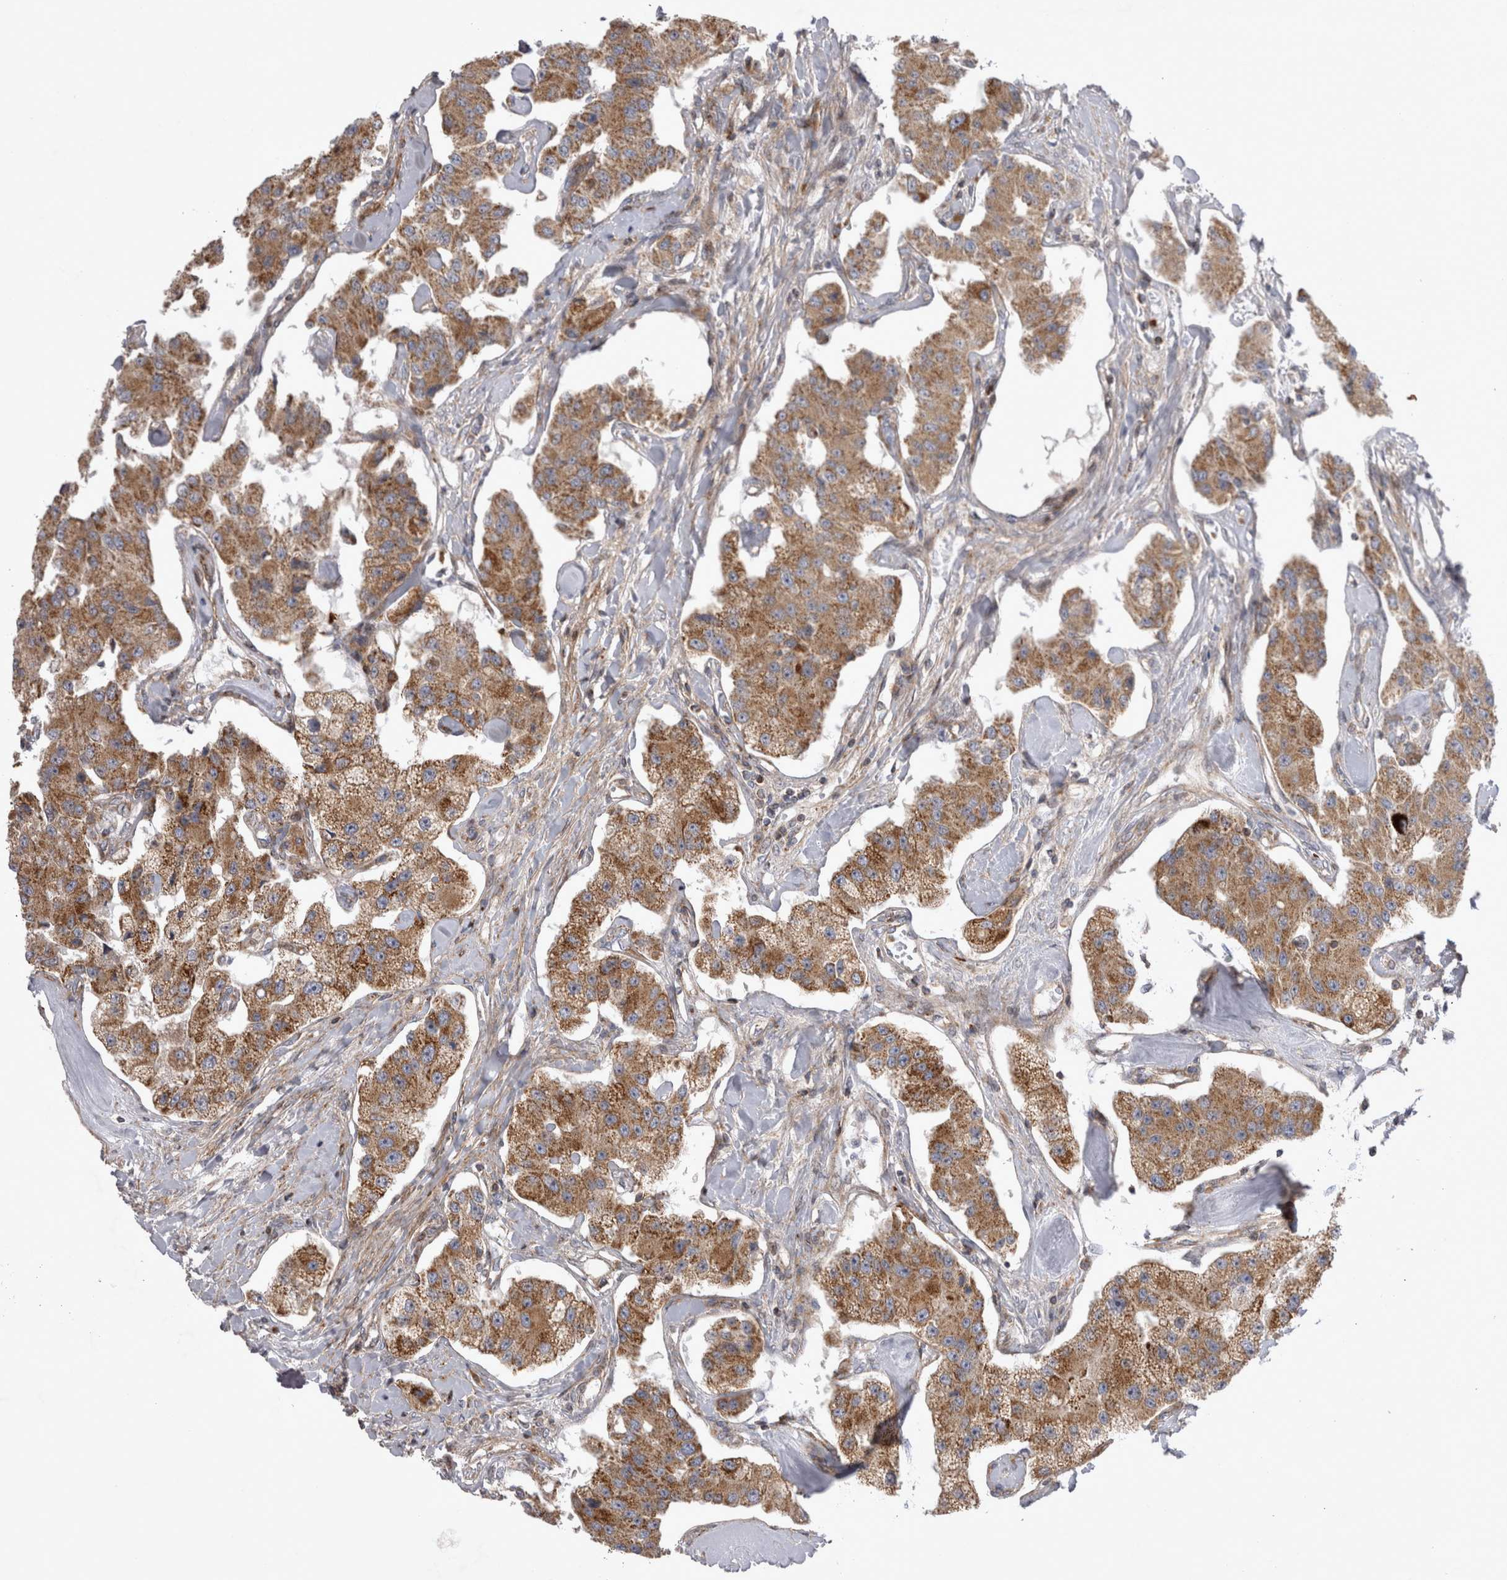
{"staining": {"intensity": "moderate", "quantity": ">75%", "location": "cytoplasmic/membranous"}, "tissue": "carcinoid", "cell_type": "Tumor cells", "image_type": "cancer", "snomed": [{"axis": "morphology", "description": "Carcinoid, malignant, NOS"}, {"axis": "topography", "description": "Pancreas"}], "caption": "Immunohistochemical staining of carcinoid shows medium levels of moderate cytoplasmic/membranous positivity in about >75% of tumor cells.", "gene": "TSPOAP1", "patient": {"sex": "male", "age": 41}}